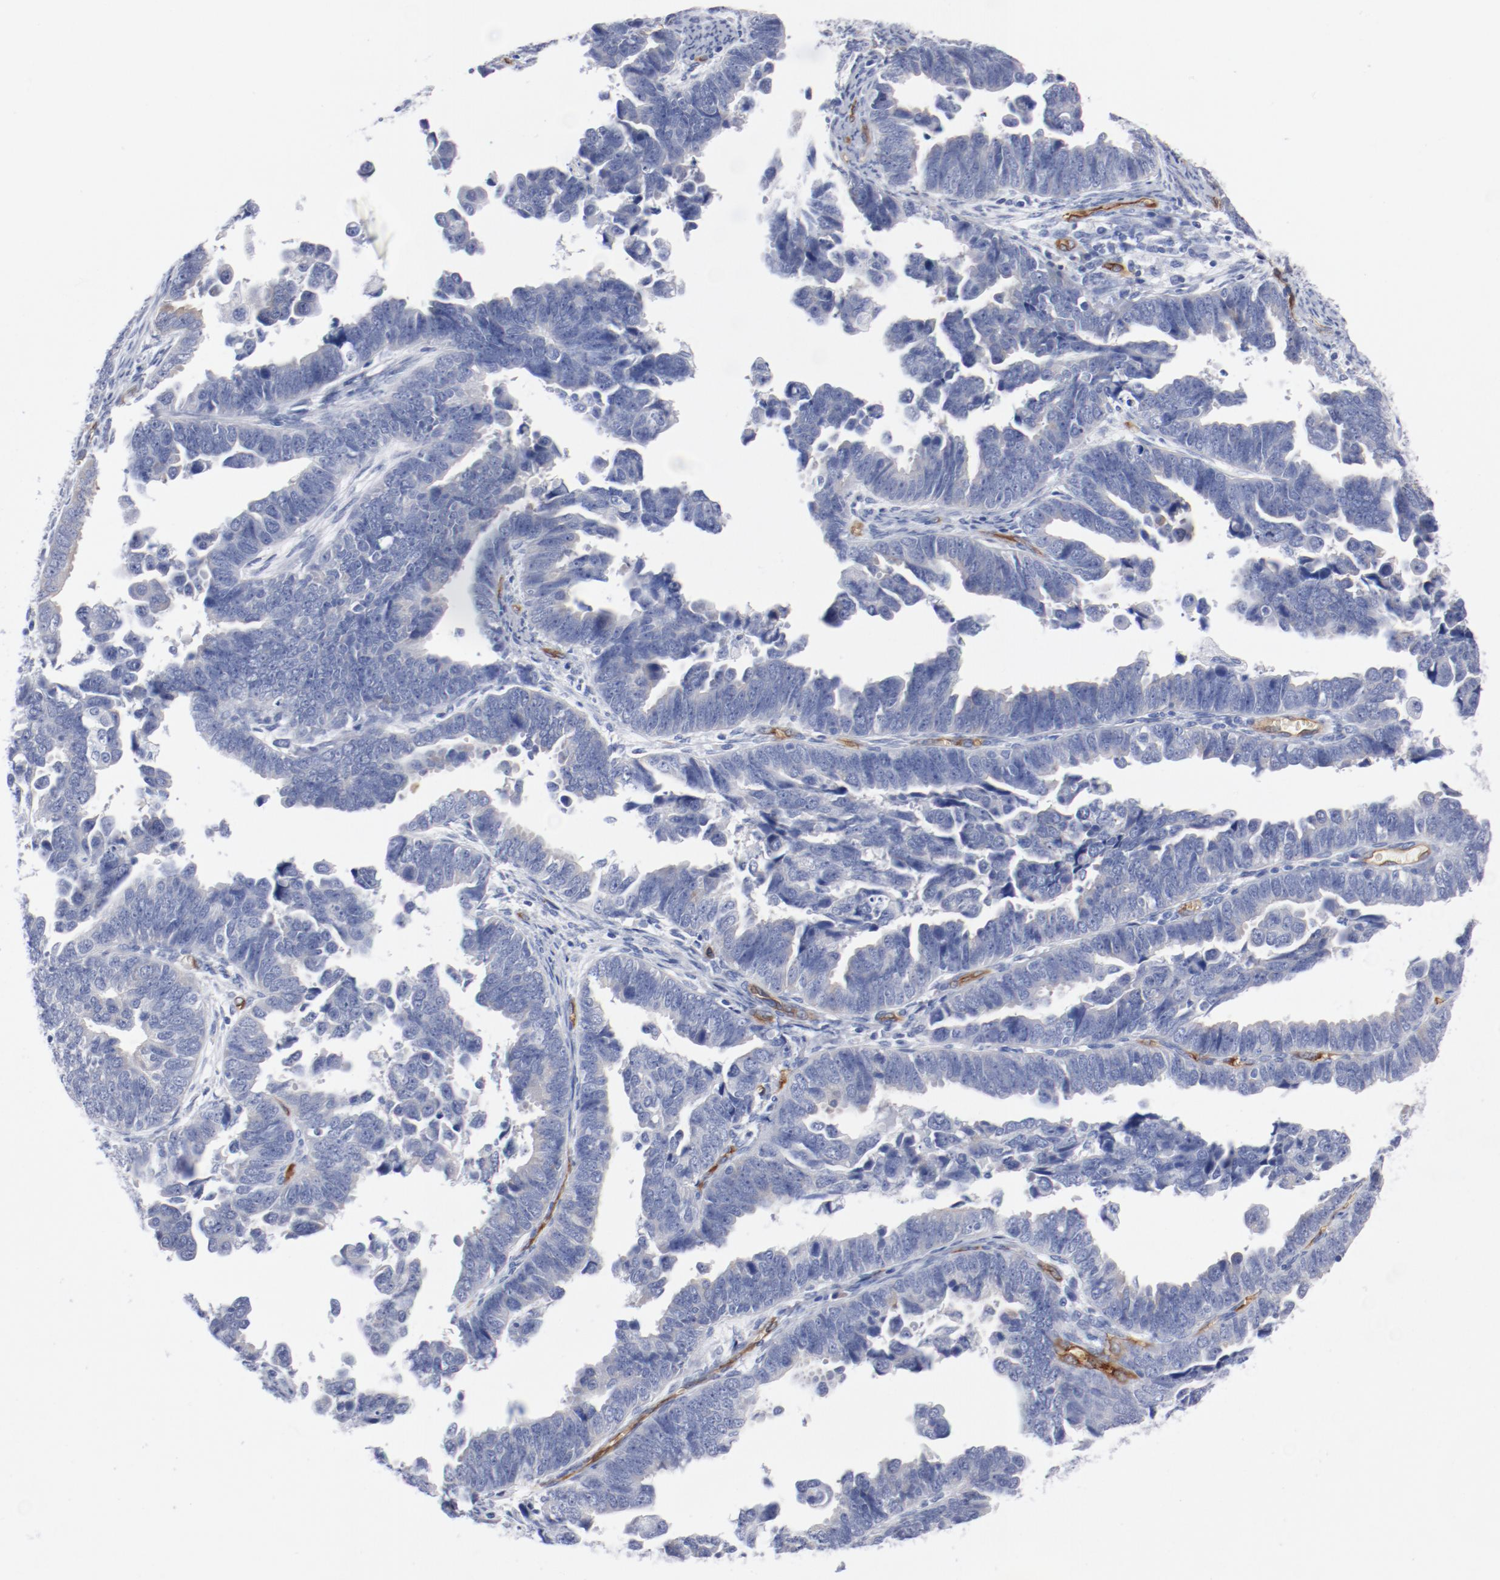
{"staining": {"intensity": "weak", "quantity": "<25%", "location": "cytoplasmic/membranous"}, "tissue": "endometrial cancer", "cell_type": "Tumor cells", "image_type": "cancer", "snomed": [{"axis": "morphology", "description": "Adenocarcinoma, NOS"}, {"axis": "topography", "description": "Endometrium"}], "caption": "Immunohistochemical staining of adenocarcinoma (endometrial) displays no significant expression in tumor cells.", "gene": "SHANK3", "patient": {"sex": "female", "age": 75}}